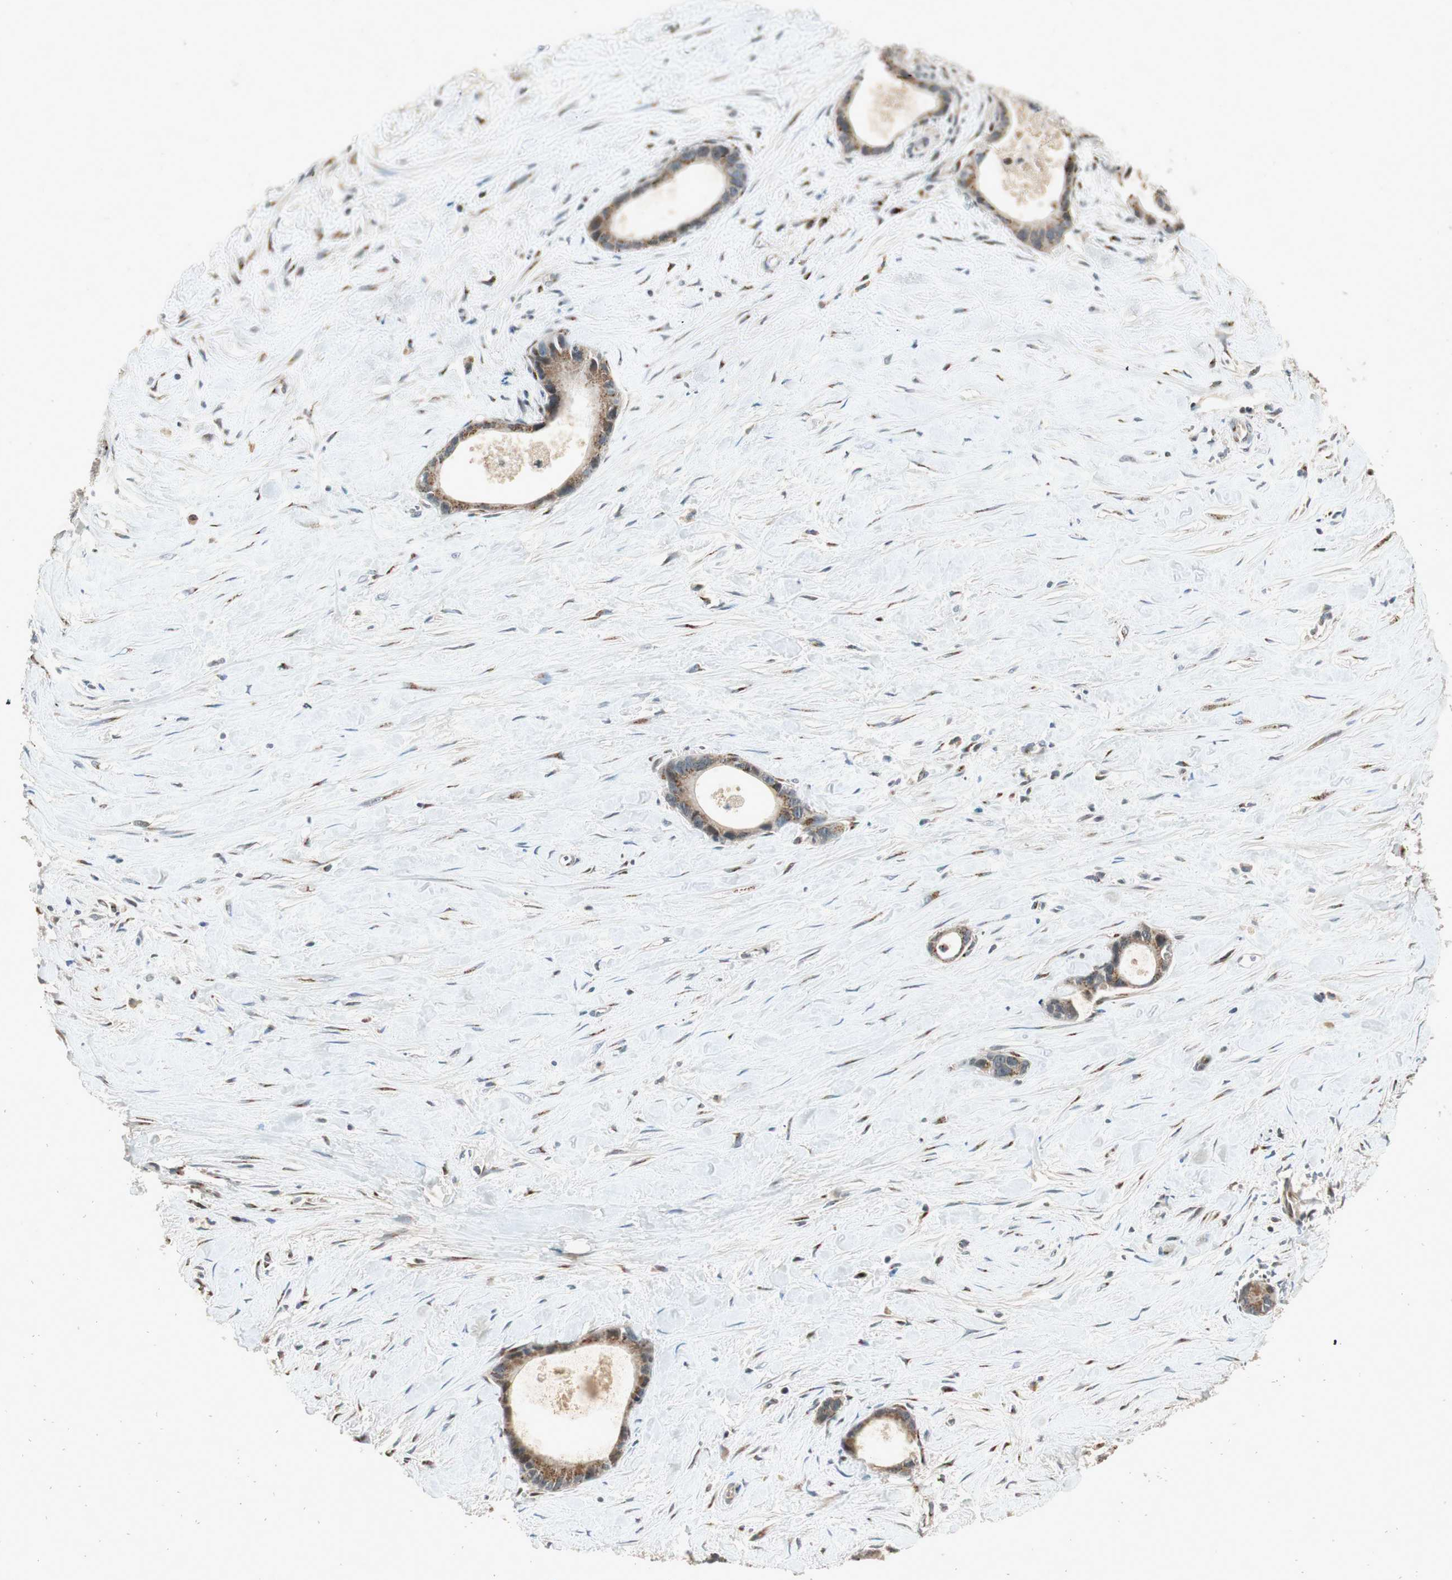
{"staining": {"intensity": "weak", "quantity": ">75%", "location": "cytoplasmic/membranous"}, "tissue": "liver cancer", "cell_type": "Tumor cells", "image_type": "cancer", "snomed": [{"axis": "morphology", "description": "Cholangiocarcinoma"}, {"axis": "topography", "description": "Liver"}], "caption": "Liver cholangiocarcinoma stained with a protein marker exhibits weak staining in tumor cells.", "gene": "NEO1", "patient": {"sex": "female", "age": 55}}